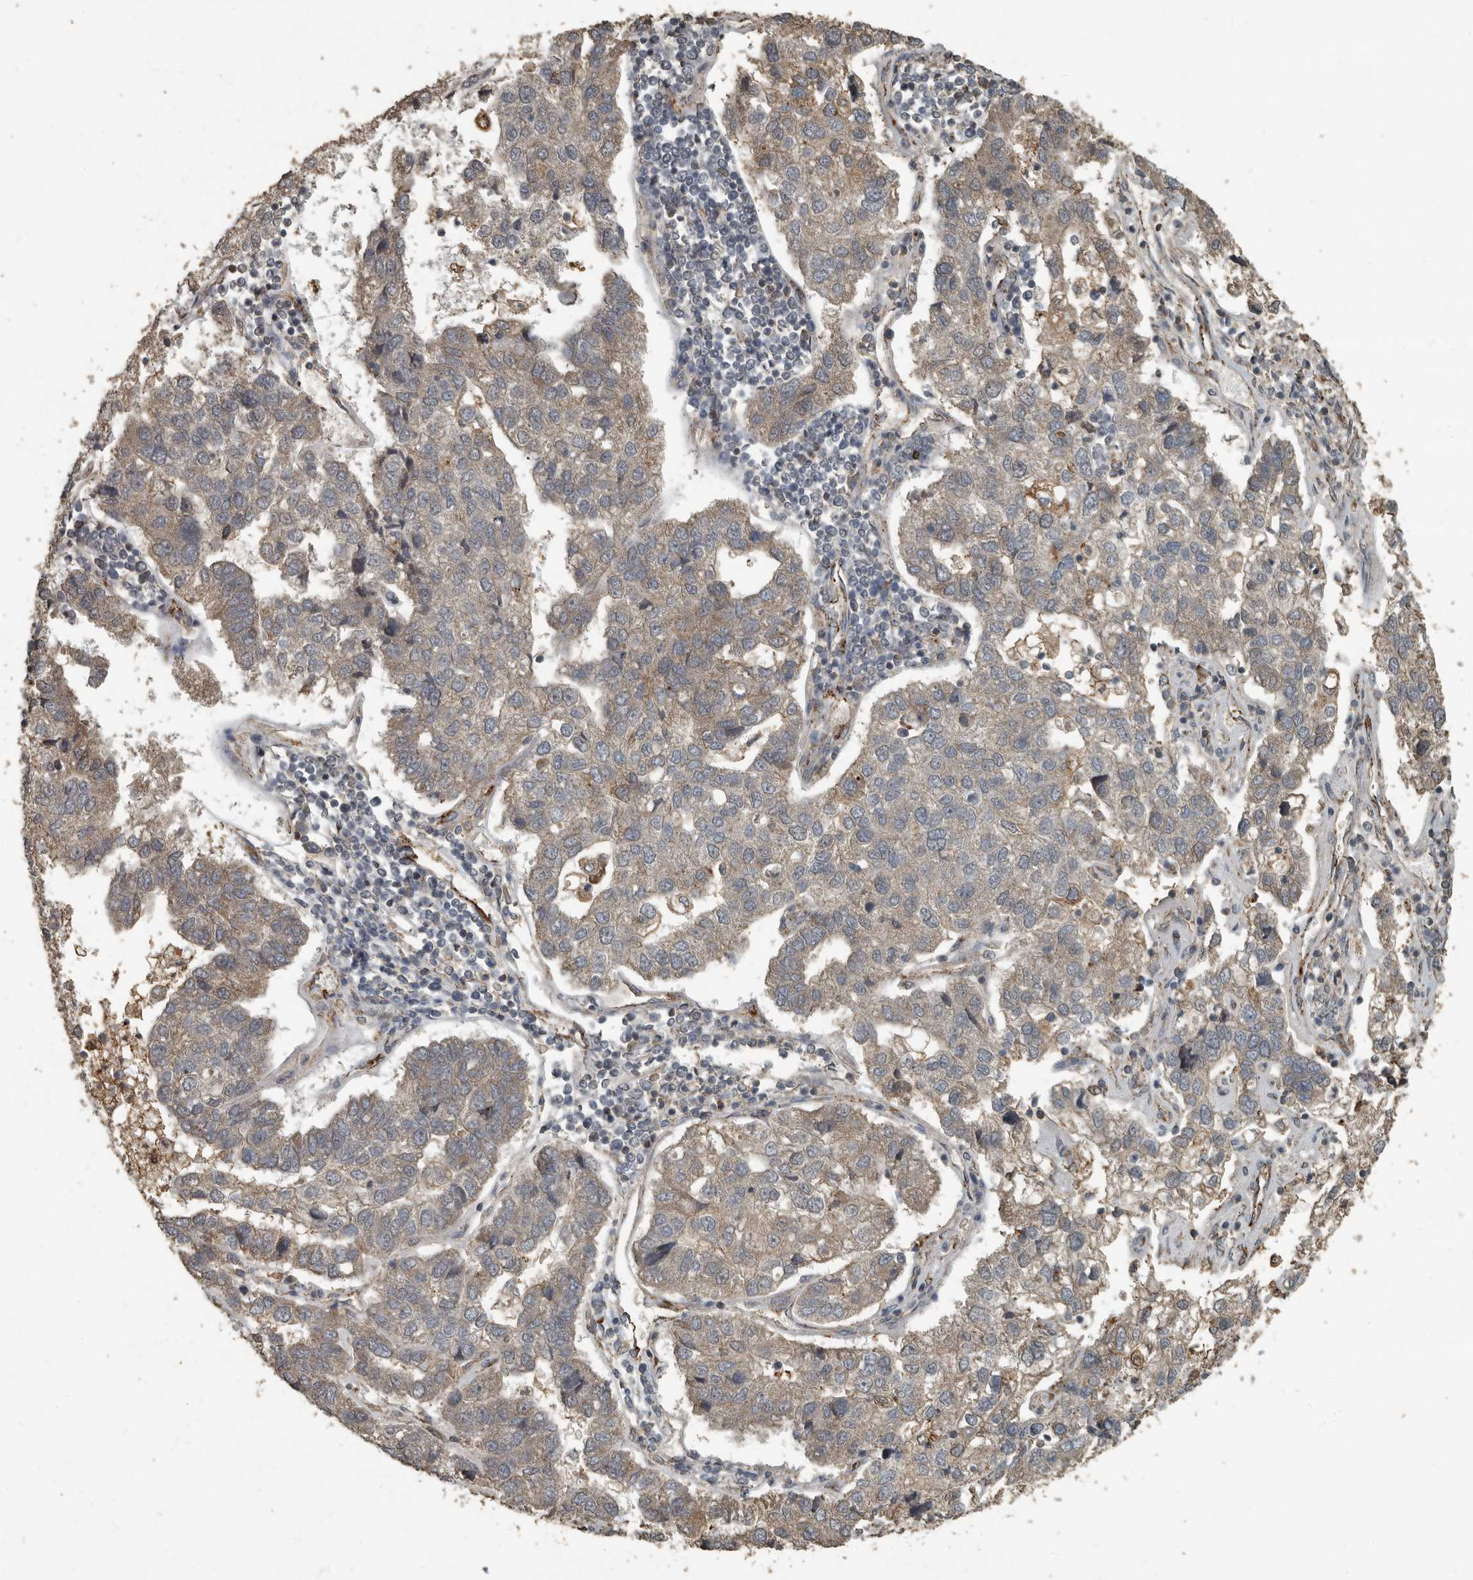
{"staining": {"intensity": "moderate", "quantity": "<25%", "location": "cytoplasmic/membranous"}, "tissue": "pancreatic cancer", "cell_type": "Tumor cells", "image_type": "cancer", "snomed": [{"axis": "morphology", "description": "Adenocarcinoma, NOS"}, {"axis": "topography", "description": "Pancreas"}], "caption": "The image demonstrates immunohistochemical staining of adenocarcinoma (pancreatic). There is moderate cytoplasmic/membranous positivity is seen in approximately <25% of tumor cells. The staining was performed using DAB to visualize the protein expression in brown, while the nuclei were stained in blue with hematoxylin (Magnification: 20x).", "gene": "IL15RA", "patient": {"sex": "female", "age": 61}}